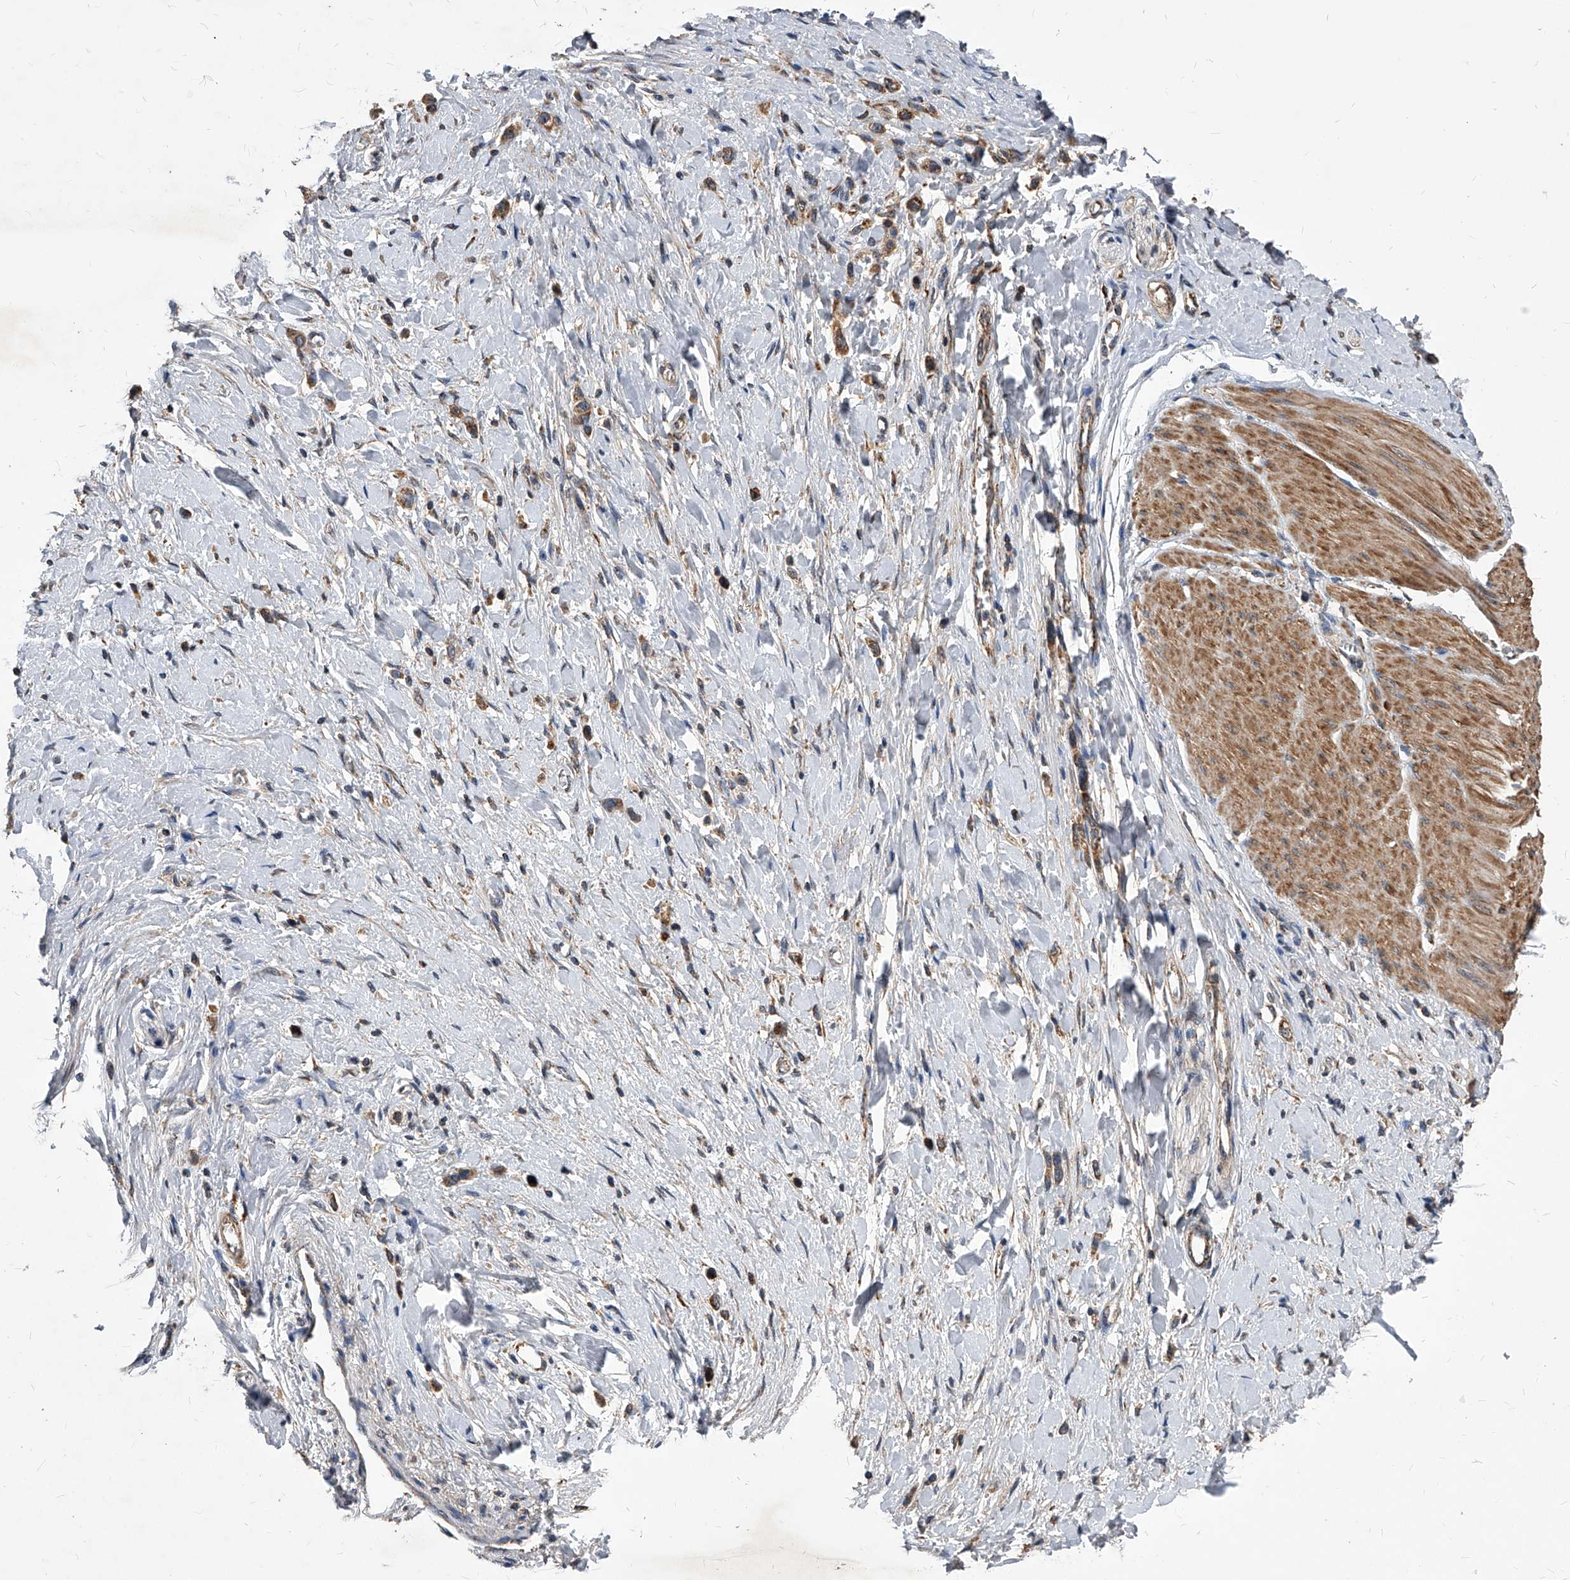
{"staining": {"intensity": "moderate", "quantity": ">75%", "location": "cytoplasmic/membranous"}, "tissue": "stomach cancer", "cell_type": "Tumor cells", "image_type": "cancer", "snomed": [{"axis": "morphology", "description": "Adenocarcinoma, NOS"}, {"axis": "topography", "description": "Stomach"}], "caption": "This micrograph exhibits immunohistochemistry staining of human stomach cancer, with medium moderate cytoplasmic/membranous expression in approximately >75% of tumor cells.", "gene": "SOBP", "patient": {"sex": "female", "age": 65}}